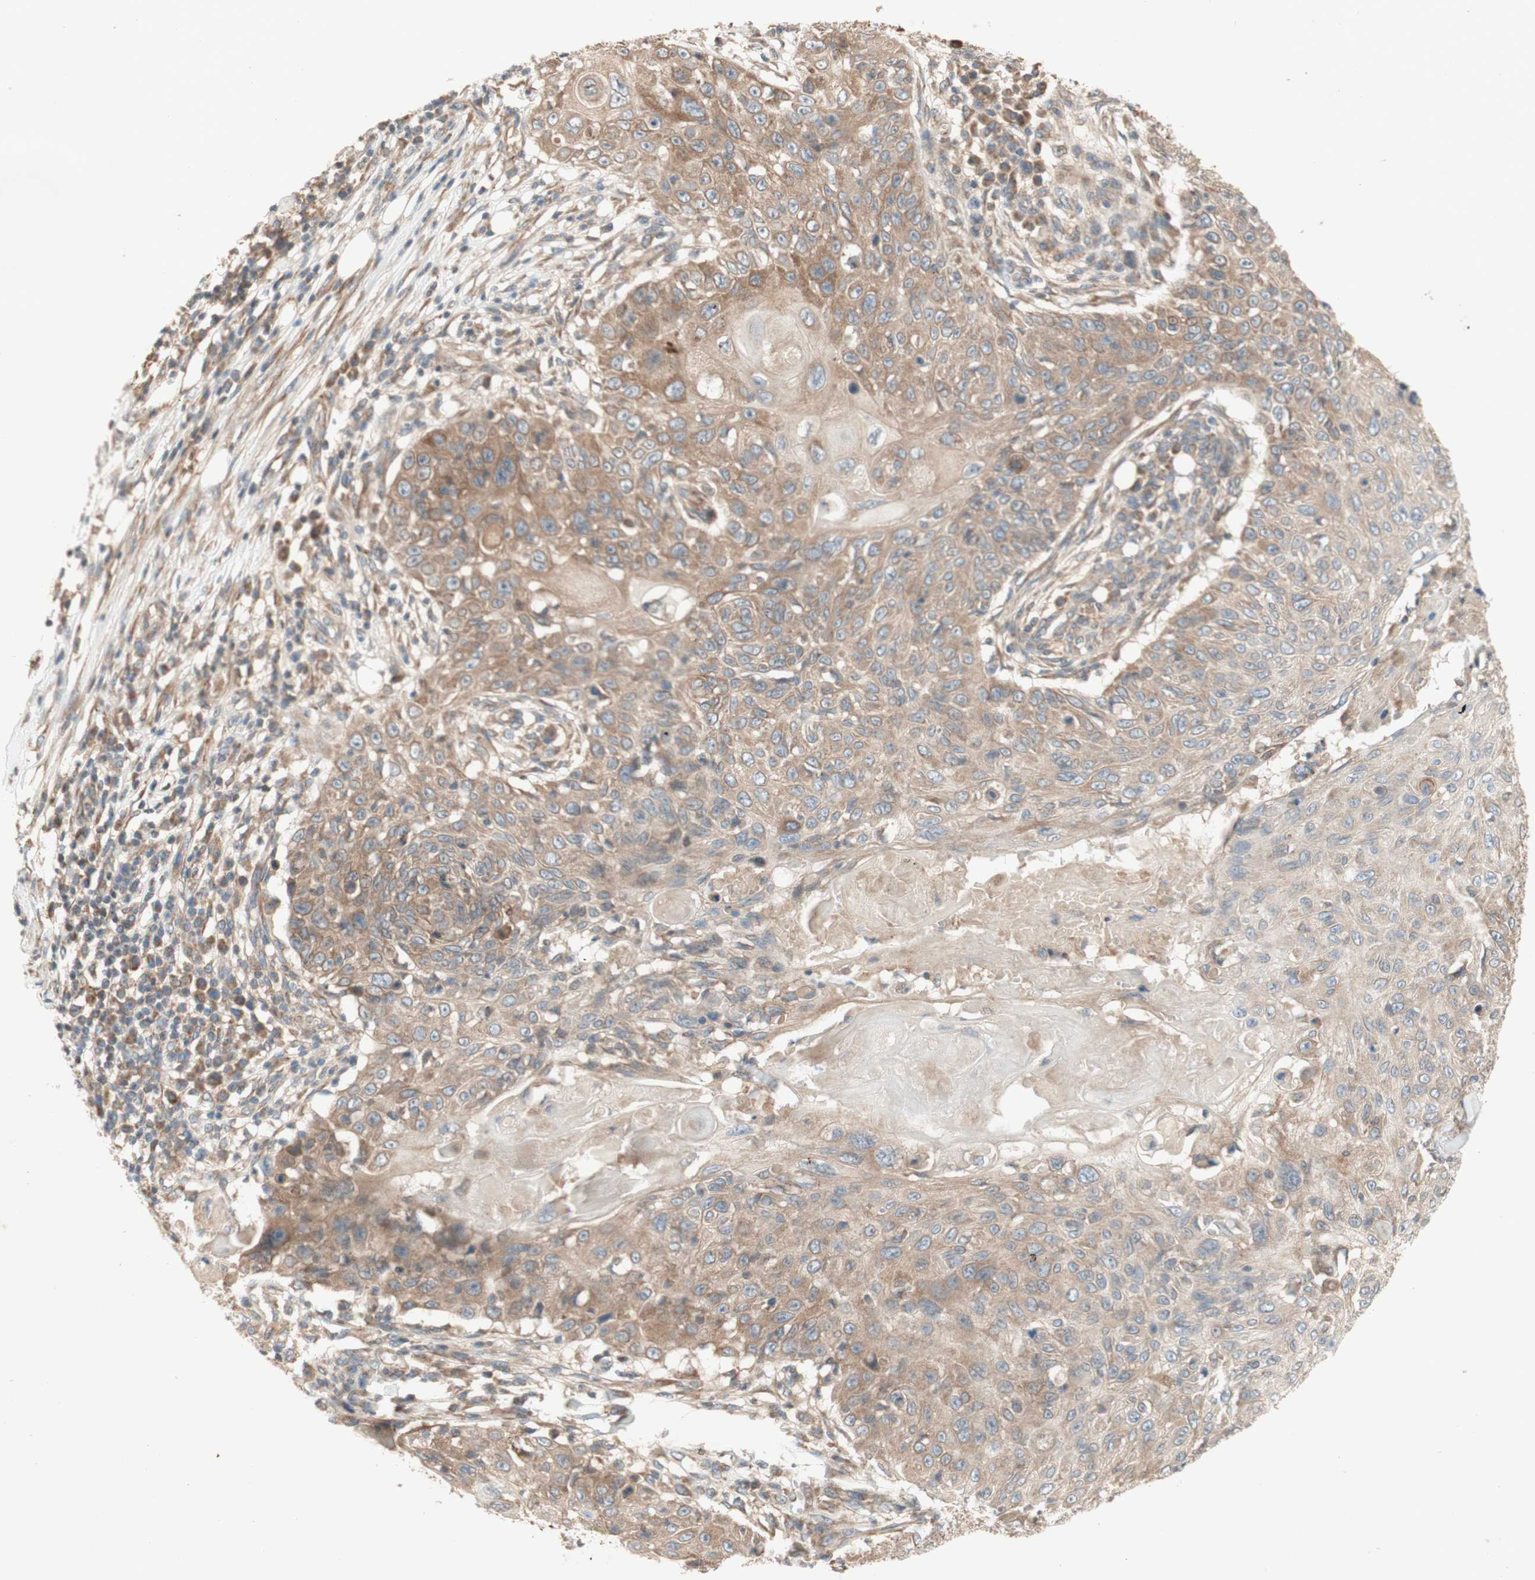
{"staining": {"intensity": "weak", "quantity": ">75%", "location": "cytoplasmic/membranous"}, "tissue": "skin cancer", "cell_type": "Tumor cells", "image_type": "cancer", "snomed": [{"axis": "morphology", "description": "Squamous cell carcinoma, NOS"}, {"axis": "topography", "description": "Skin"}], "caption": "Protein expression analysis of squamous cell carcinoma (skin) shows weak cytoplasmic/membranous staining in approximately >75% of tumor cells. Nuclei are stained in blue.", "gene": "SOCS2", "patient": {"sex": "male", "age": 86}}